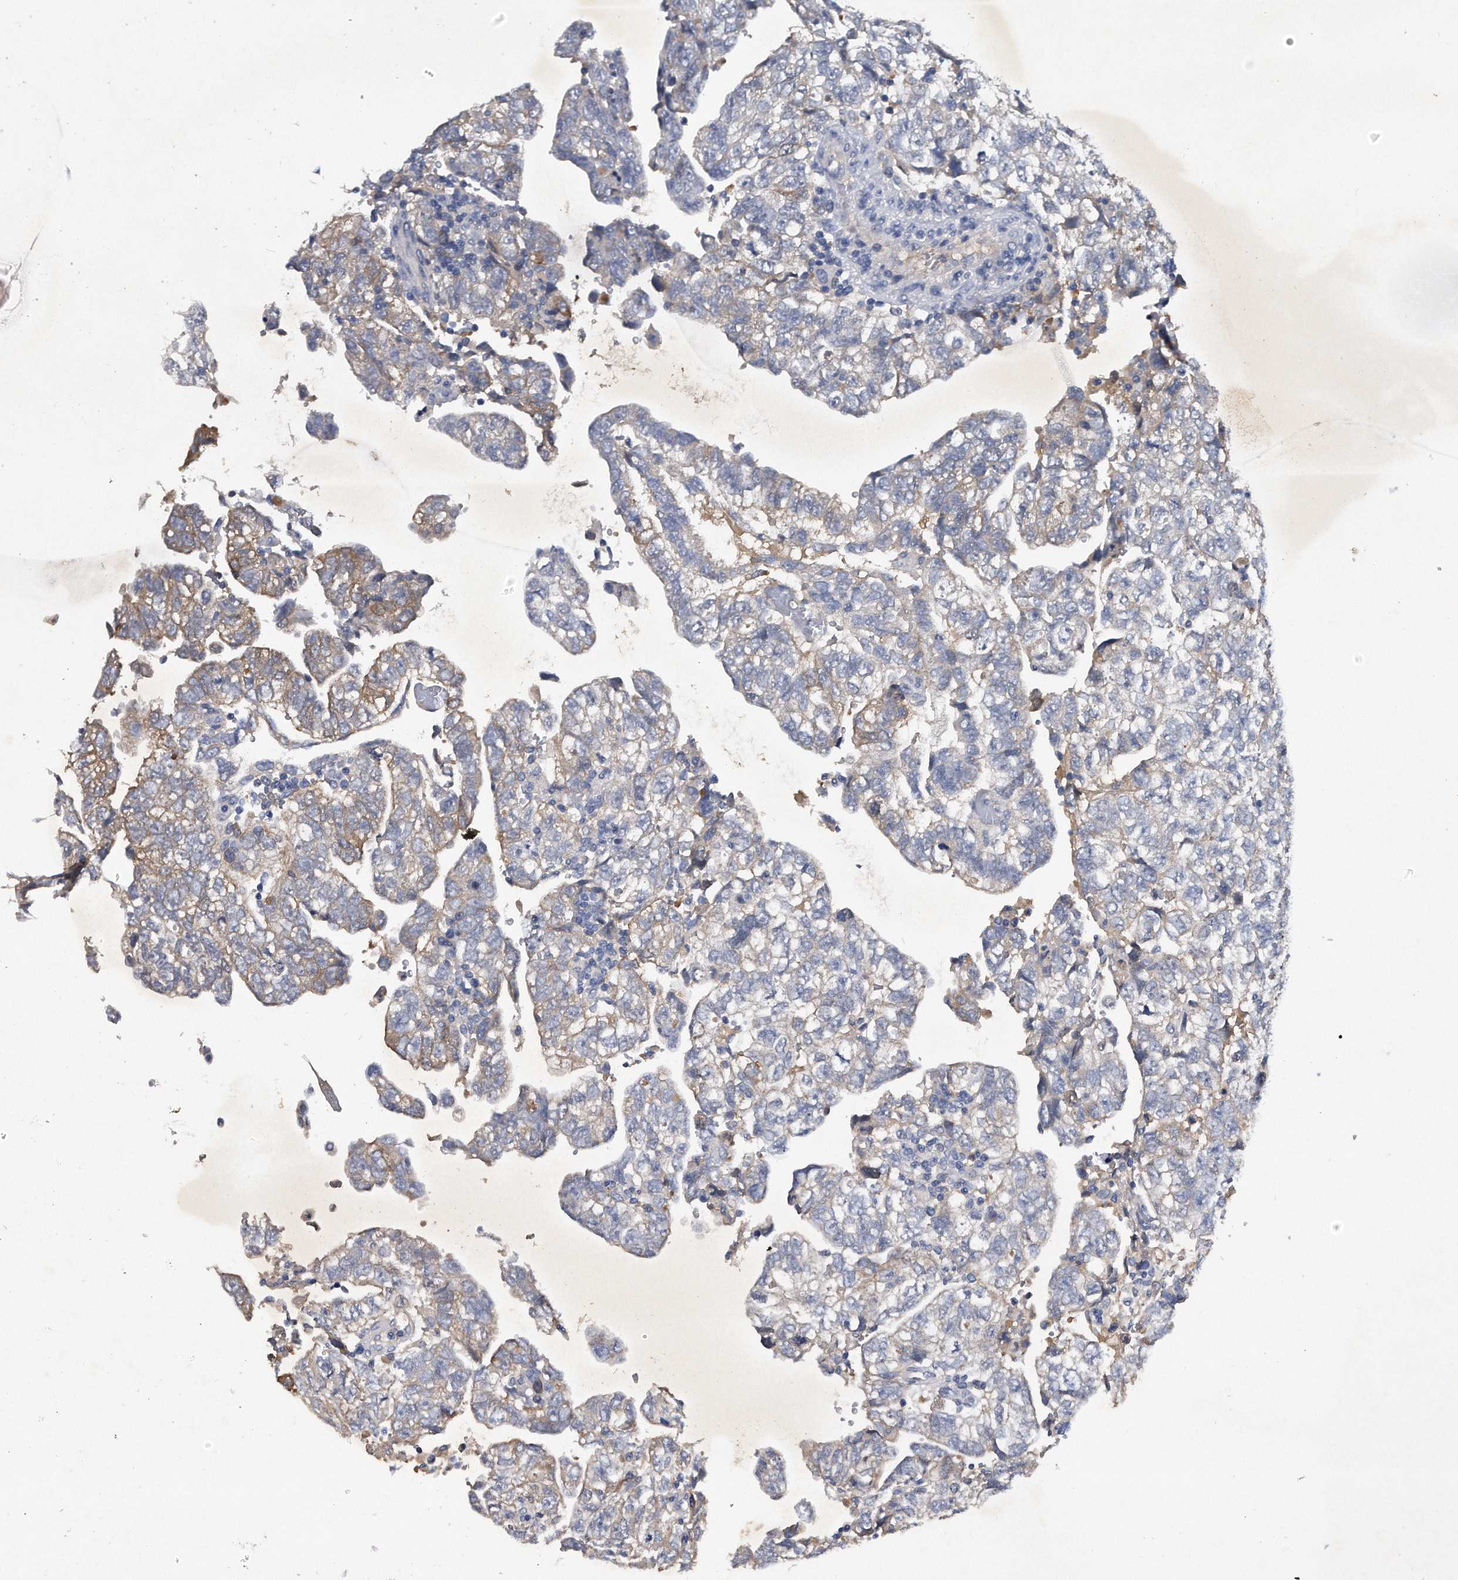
{"staining": {"intensity": "moderate", "quantity": "25%-75%", "location": "cytoplasmic/membranous"}, "tissue": "testis cancer", "cell_type": "Tumor cells", "image_type": "cancer", "snomed": [{"axis": "morphology", "description": "Carcinoma, Embryonal, NOS"}, {"axis": "topography", "description": "Testis"}], "caption": "Immunohistochemical staining of human testis cancer demonstrates moderate cytoplasmic/membranous protein staining in about 25%-75% of tumor cells.", "gene": "ASNS", "patient": {"sex": "male", "age": 36}}